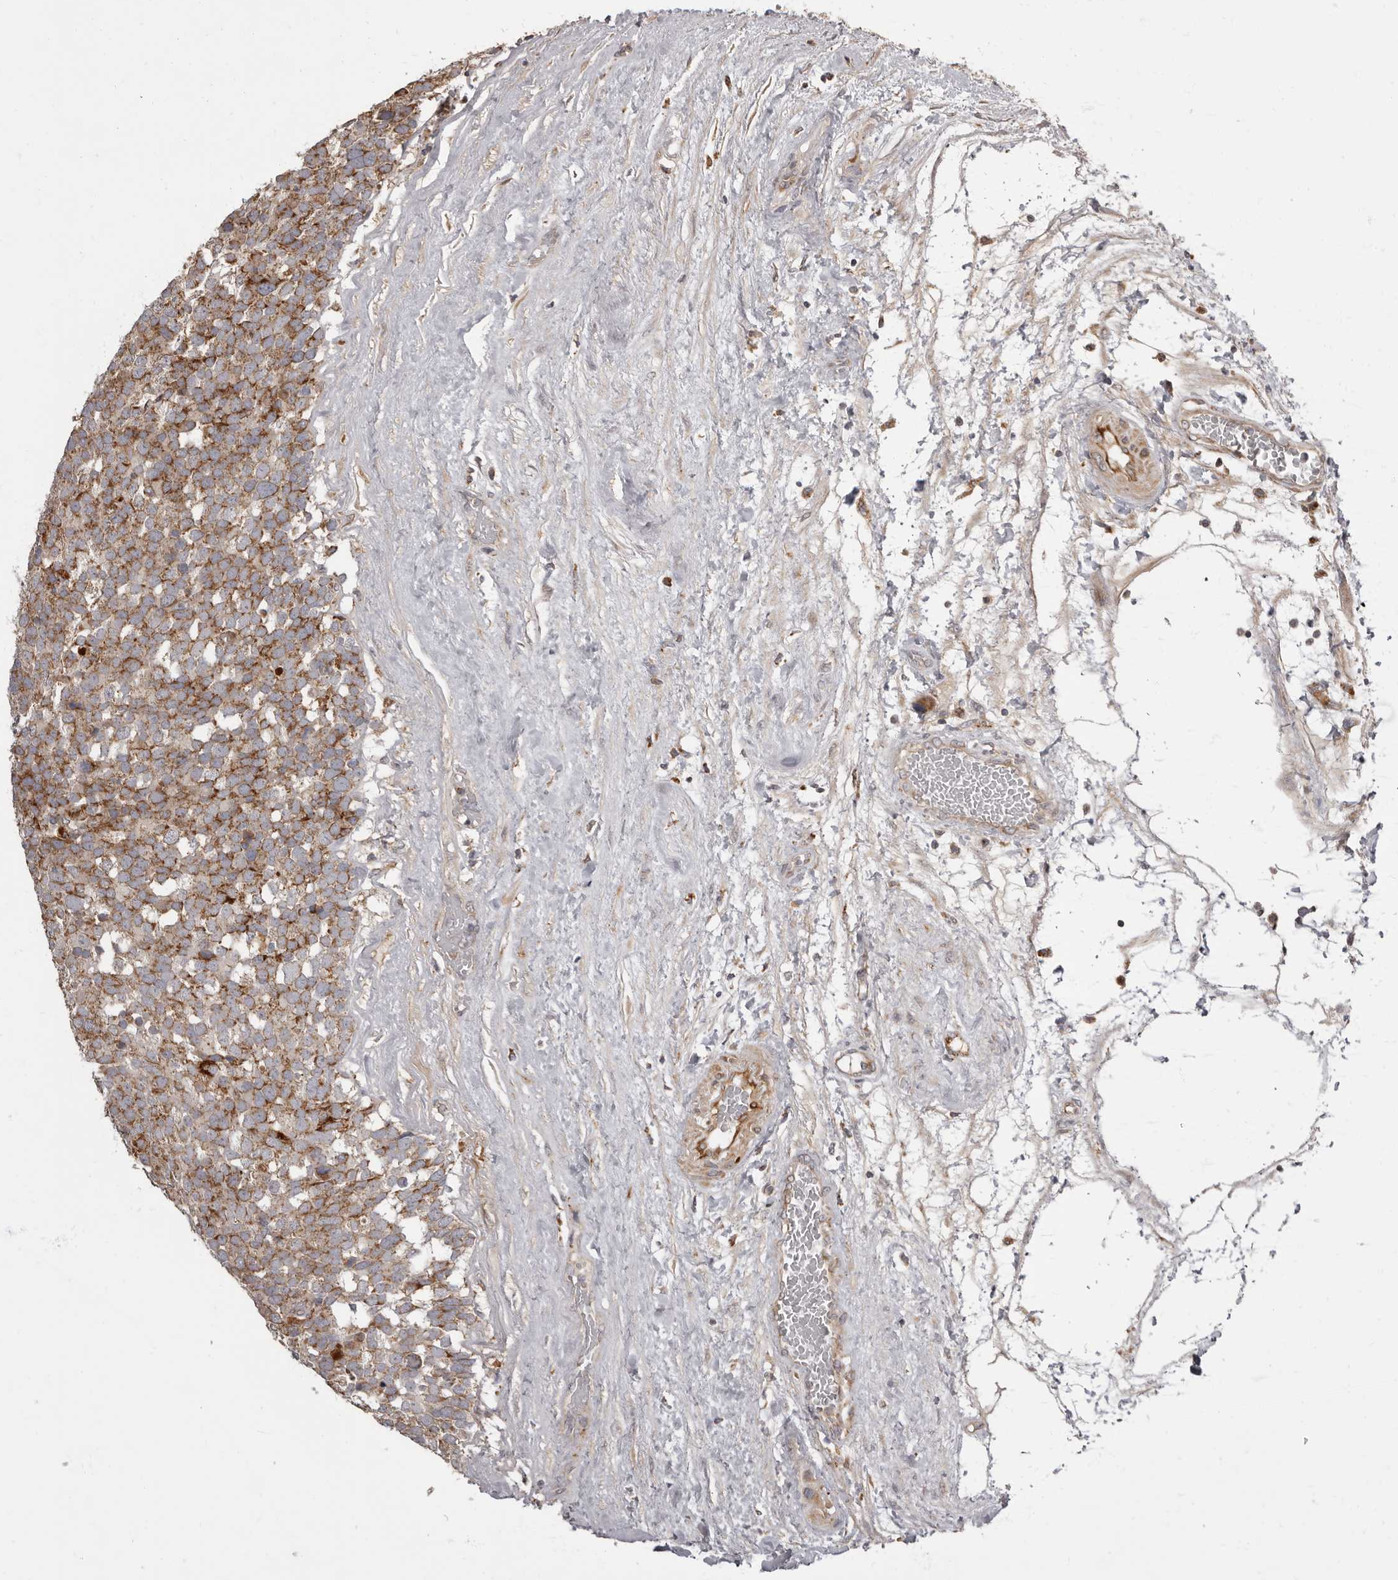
{"staining": {"intensity": "moderate", "quantity": ">75%", "location": "cytoplasmic/membranous"}, "tissue": "testis cancer", "cell_type": "Tumor cells", "image_type": "cancer", "snomed": [{"axis": "morphology", "description": "Seminoma, NOS"}, {"axis": "topography", "description": "Testis"}], "caption": "This is a histology image of immunohistochemistry (IHC) staining of seminoma (testis), which shows moderate expression in the cytoplasmic/membranous of tumor cells.", "gene": "ADCY2", "patient": {"sex": "male", "age": 71}}